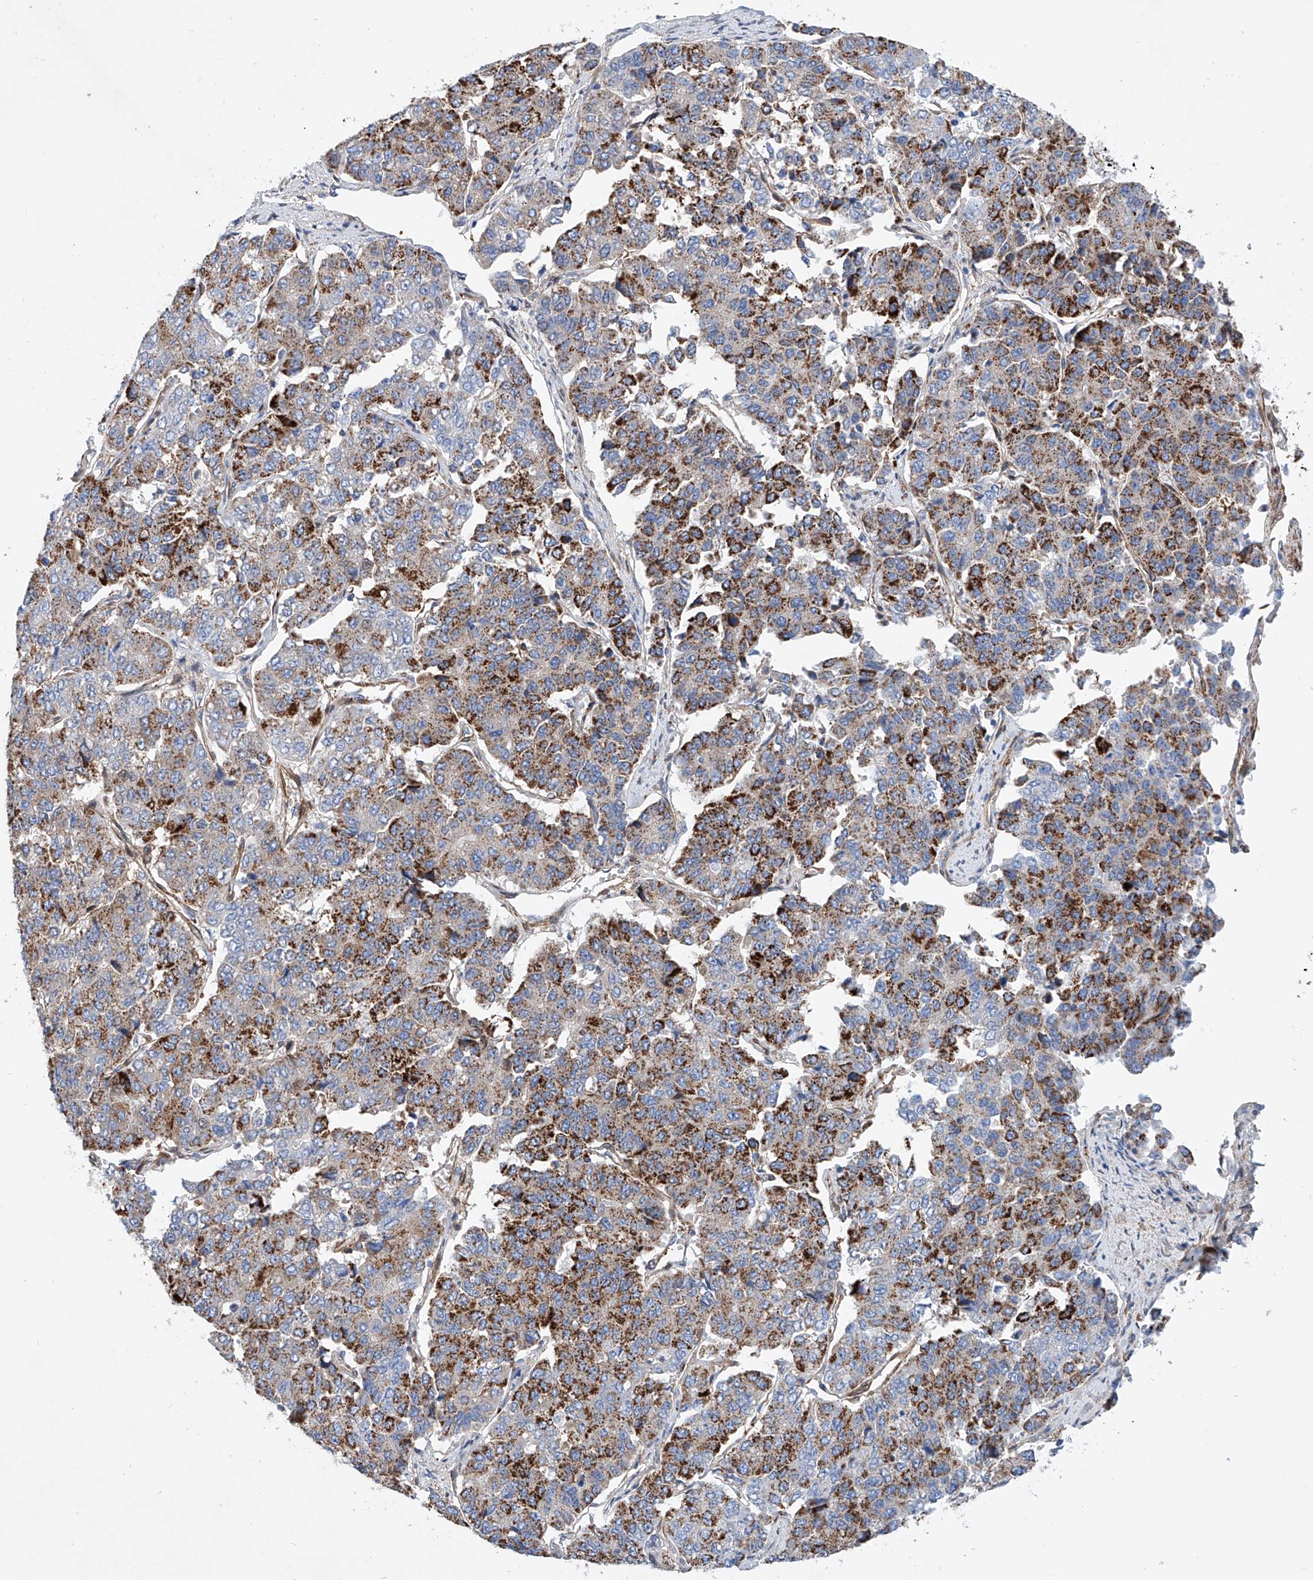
{"staining": {"intensity": "strong", "quantity": "25%-75%", "location": "cytoplasmic/membranous"}, "tissue": "pancreatic cancer", "cell_type": "Tumor cells", "image_type": "cancer", "snomed": [{"axis": "morphology", "description": "Adenocarcinoma, NOS"}, {"axis": "topography", "description": "Pancreas"}], "caption": "Protein analysis of pancreatic adenocarcinoma tissue demonstrates strong cytoplasmic/membranous staining in approximately 25%-75% of tumor cells. (Stains: DAB in brown, nuclei in blue, Microscopy: brightfield microscopy at high magnification).", "gene": "TAS2R60", "patient": {"sex": "male", "age": 50}}